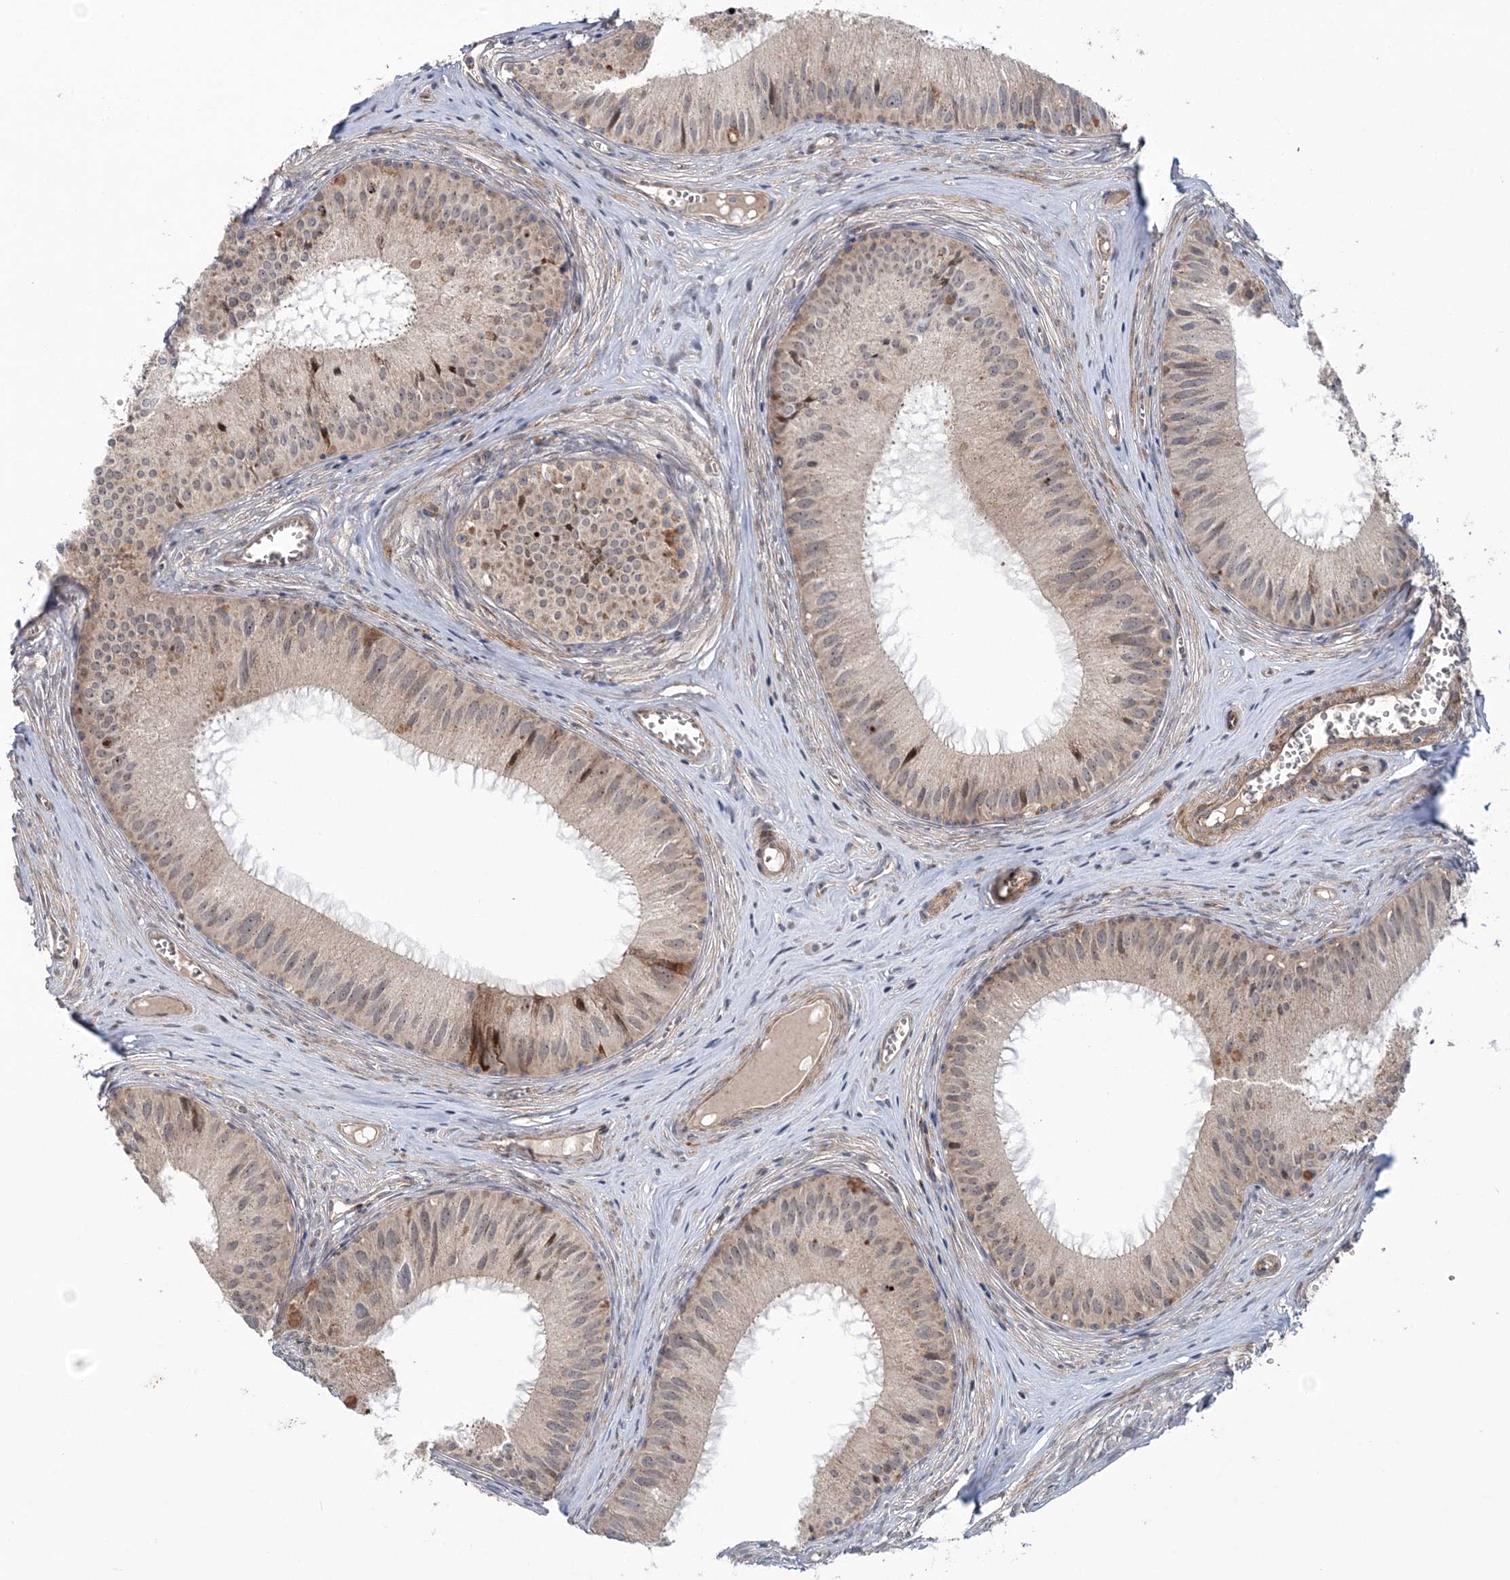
{"staining": {"intensity": "moderate", "quantity": "<25%", "location": "cytoplasmic/membranous,nuclear"}, "tissue": "epididymis", "cell_type": "Glandular cells", "image_type": "normal", "snomed": [{"axis": "morphology", "description": "Normal tissue, NOS"}, {"axis": "topography", "description": "Epididymis"}], "caption": "IHC micrograph of unremarkable human epididymis stained for a protein (brown), which reveals low levels of moderate cytoplasmic/membranous,nuclear expression in approximately <25% of glandular cells.", "gene": "UBTD2", "patient": {"sex": "male", "age": 36}}